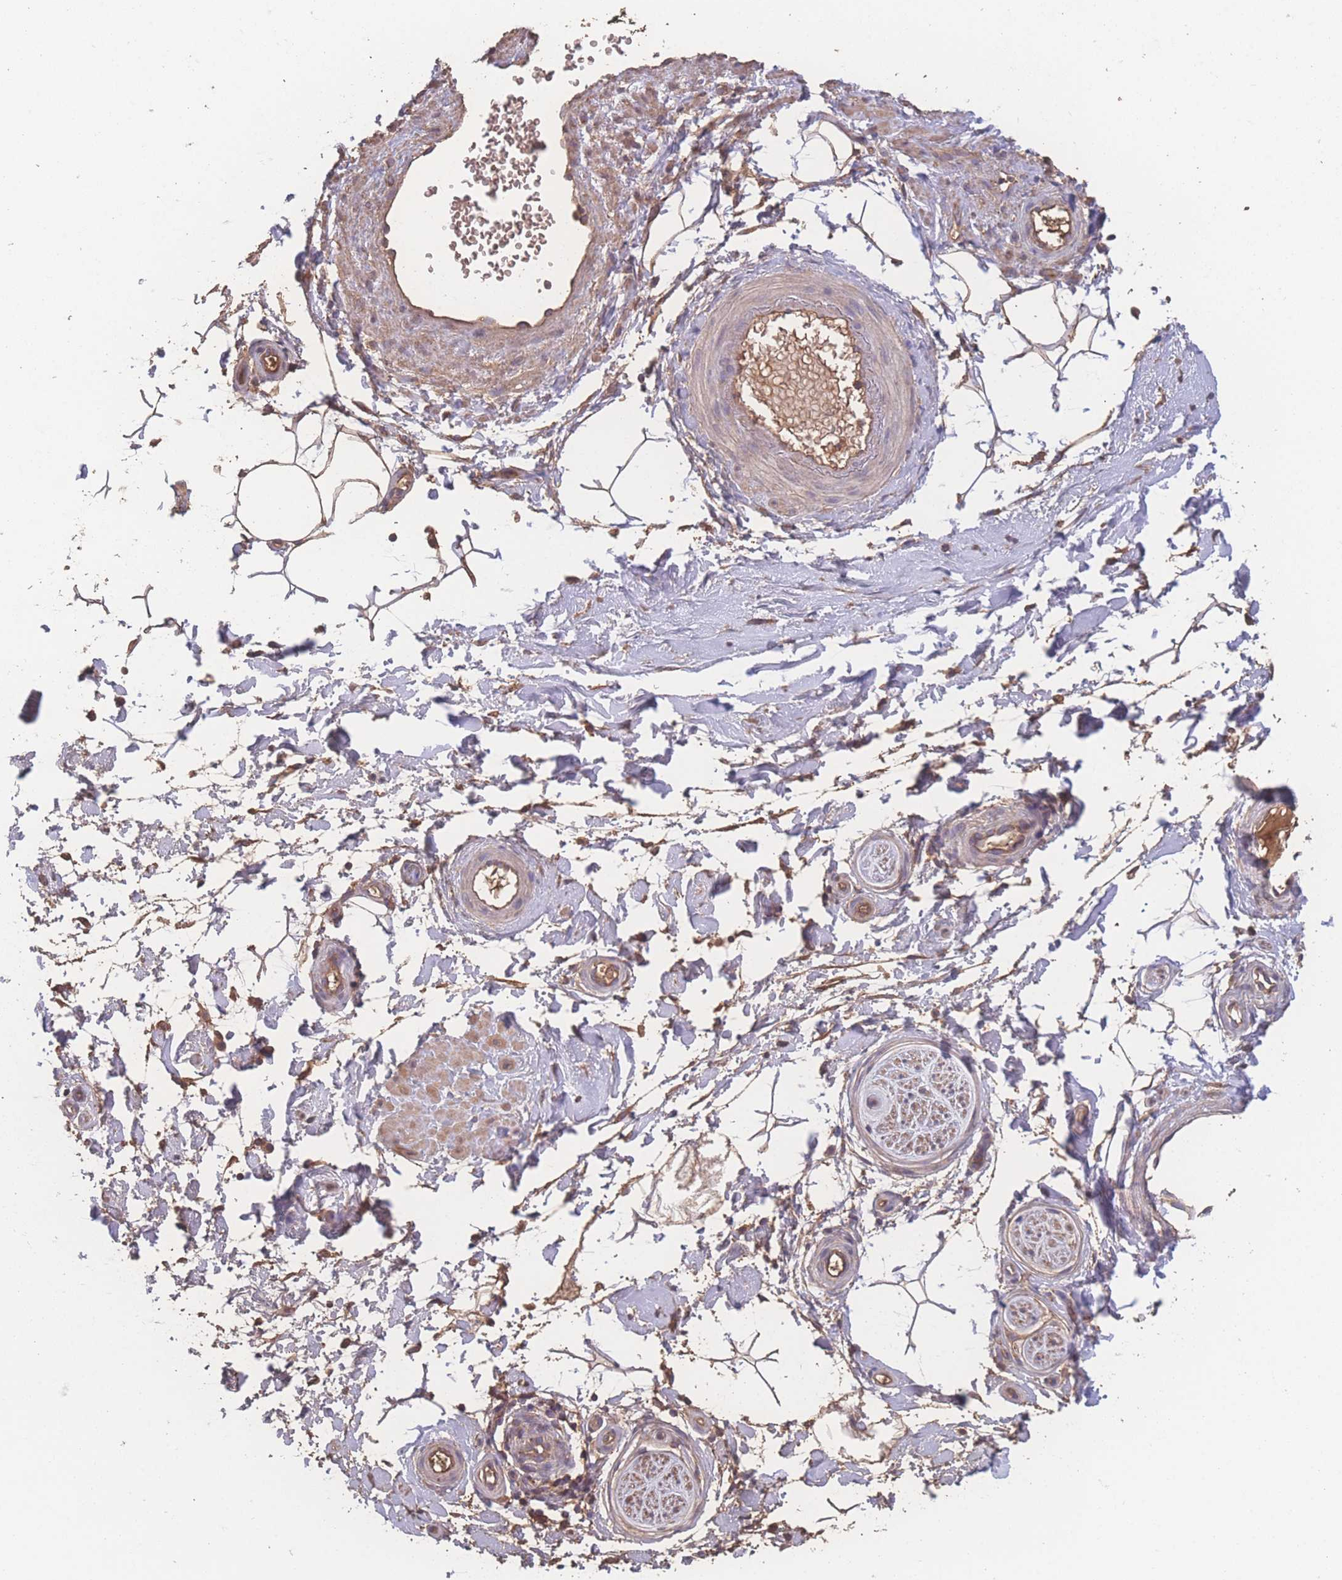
{"staining": {"intensity": "moderate", "quantity": ">75%", "location": "cytoplasmic/membranous"}, "tissue": "adipose tissue", "cell_type": "Adipocytes", "image_type": "normal", "snomed": [{"axis": "morphology", "description": "Normal tissue, NOS"}, {"axis": "topography", "description": "Soft tissue"}, {"axis": "topography", "description": "Adipose tissue"}, {"axis": "topography", "description": "Vascular tissue"}, {"axis": "topography", "description": "Peripheral nerve tissue"}], "caption": "Immunohistochemical staining of normal adipose tissue exhibits moderate cytoplasmic/membranous protein positivity in approximately >75% of adipocytes.", "gene": "ATXN10", "patient": {"sex": "male", "age": 74}}